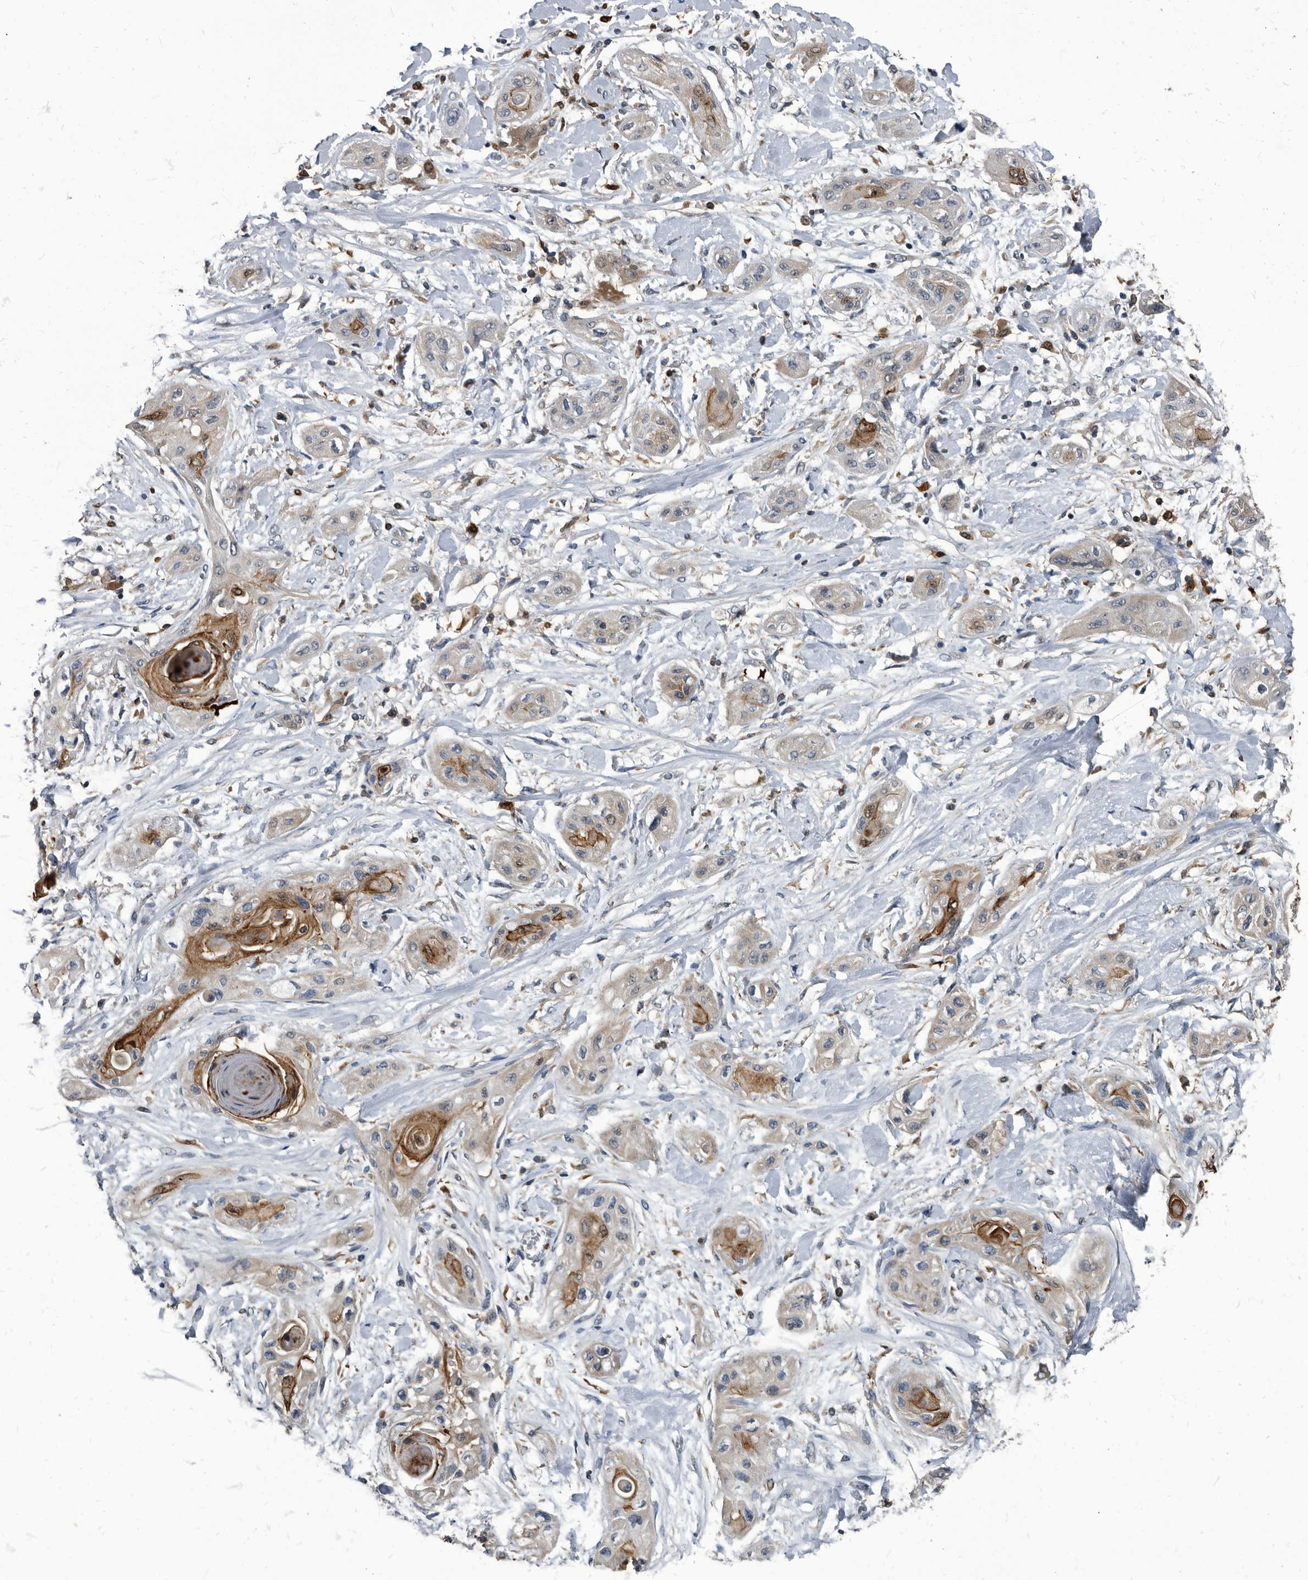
{"staining": {"intensity": "negative", "quantity": "none", "location": "none"}, "tissue": "lung cancer", "cell_type": "Tumor cells", "image_type": "cancer", "snomed": [{"axis": "morphology", "description": "Squamous cell carcinoma, NOS"}, {"axis": "topography", "description": "Lung"}], "caption": "High power microscopy micrograph of an immunohistochemistry (IHC) micrograph of lung squamous cell carcinoma, revealing no significant staining in tumor cells. (DAB (3,3'-diaminobenzidine) immunohistochemistry visualized using brightfield microscopy, high magnification).", "gene": "CDV3", "patient": {"sex": "female", "age": 47}}